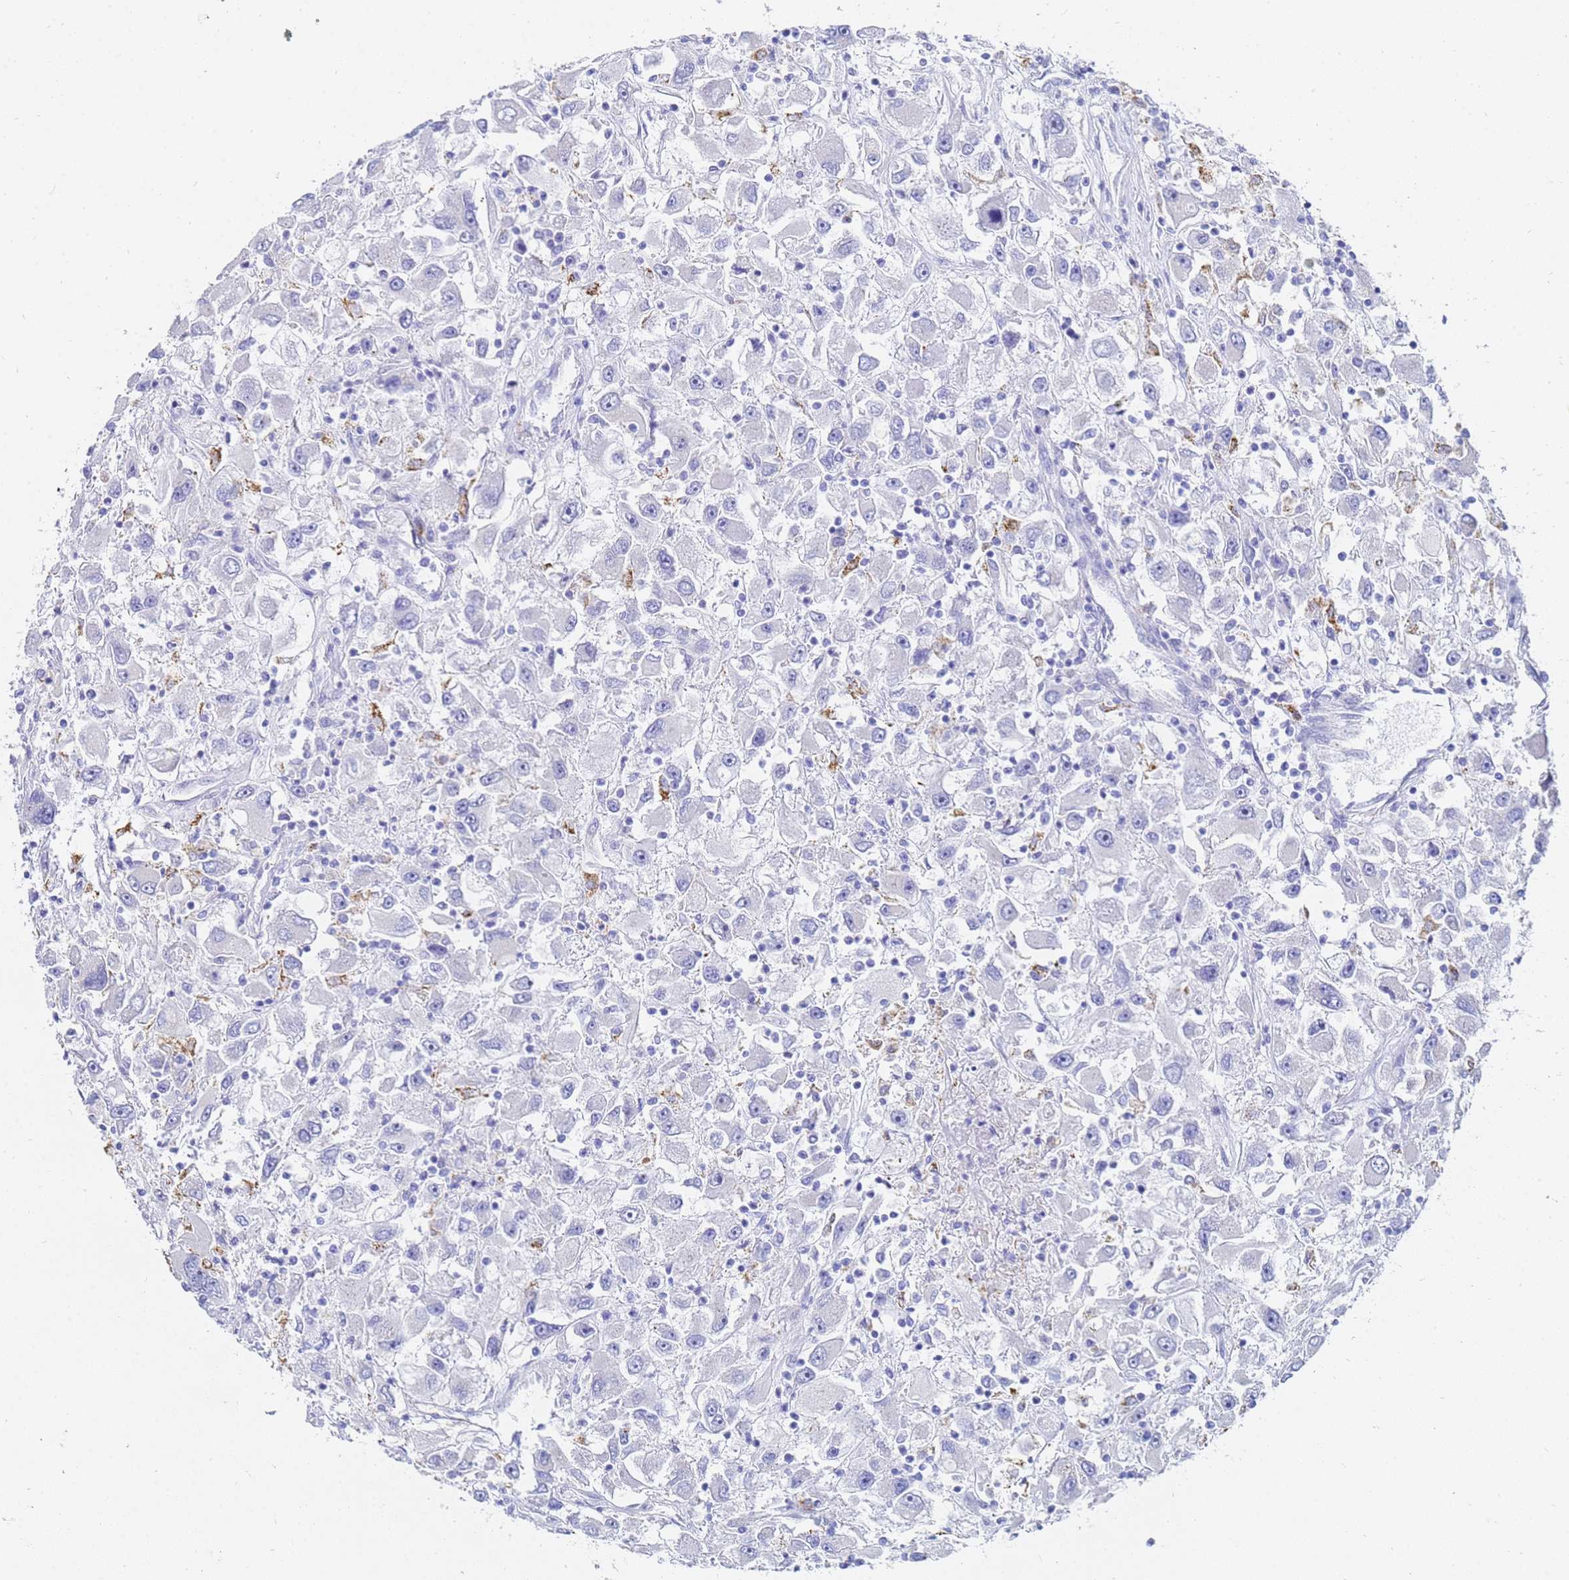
{"staining": {"intensity": "negative", "quantity": "none", "location": "none"}, "tissue": "renal cancer", "cell_type": "Tumor cells", "image_type": "cancer", "snomed": [{"axis": "morphology", "description": "Adenocarcinoma, NOS"}, {"axis": "topography", "description": "Kidney"}], "caption": "Renal adenocarcinoma was stained to show a protein in brown. There is no significant positivity in tumor cells.", "gene": "C2orf72", "patient": {"sex": "female", "age": 52}}